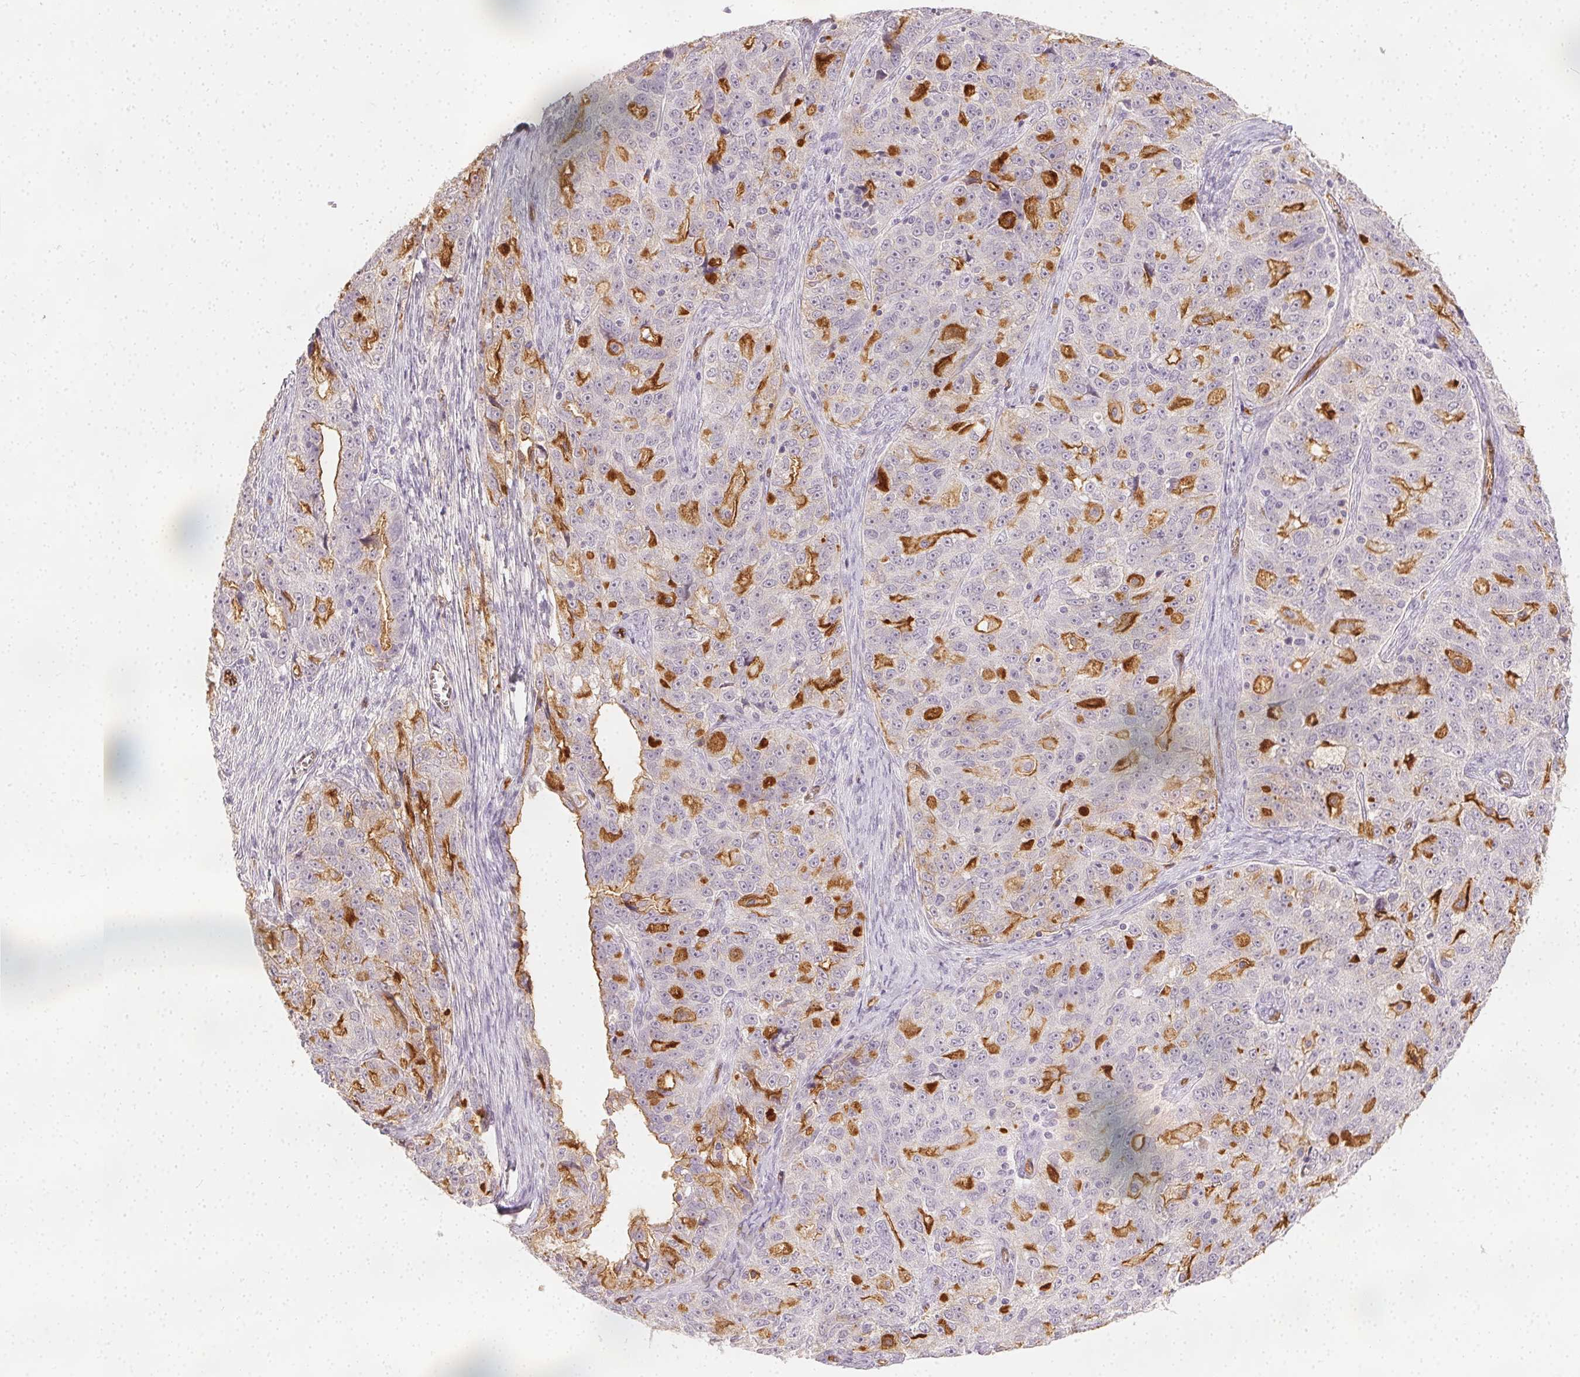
{"staining": {"intensity": "strong", "quantity": "<25%", "location": "cytoplasmic/membranous"}, "tissue": "ovarian cancer", "cell_type": "Tumor cells", "image_type": "cancer", "snomed": [{"axis": "morphology", "description": "Cystadenocarcinoma, serous, NOS"}, {"axis": "topography", "description": "Ovary"}], "caption": "Immunohistochemical staining of ovarian cancer (serous cystadenocarcinoma) reveals medium levels of strong cytoplasmic/membranous protein staining in about <25% of tumor cells. The staining was performed using DAB, with brown indicating positive protein expression. Nuclei are stained blue with hematoxylin.", "gene": "PODXL", "patient": {"sex": "female", "age": 51}}